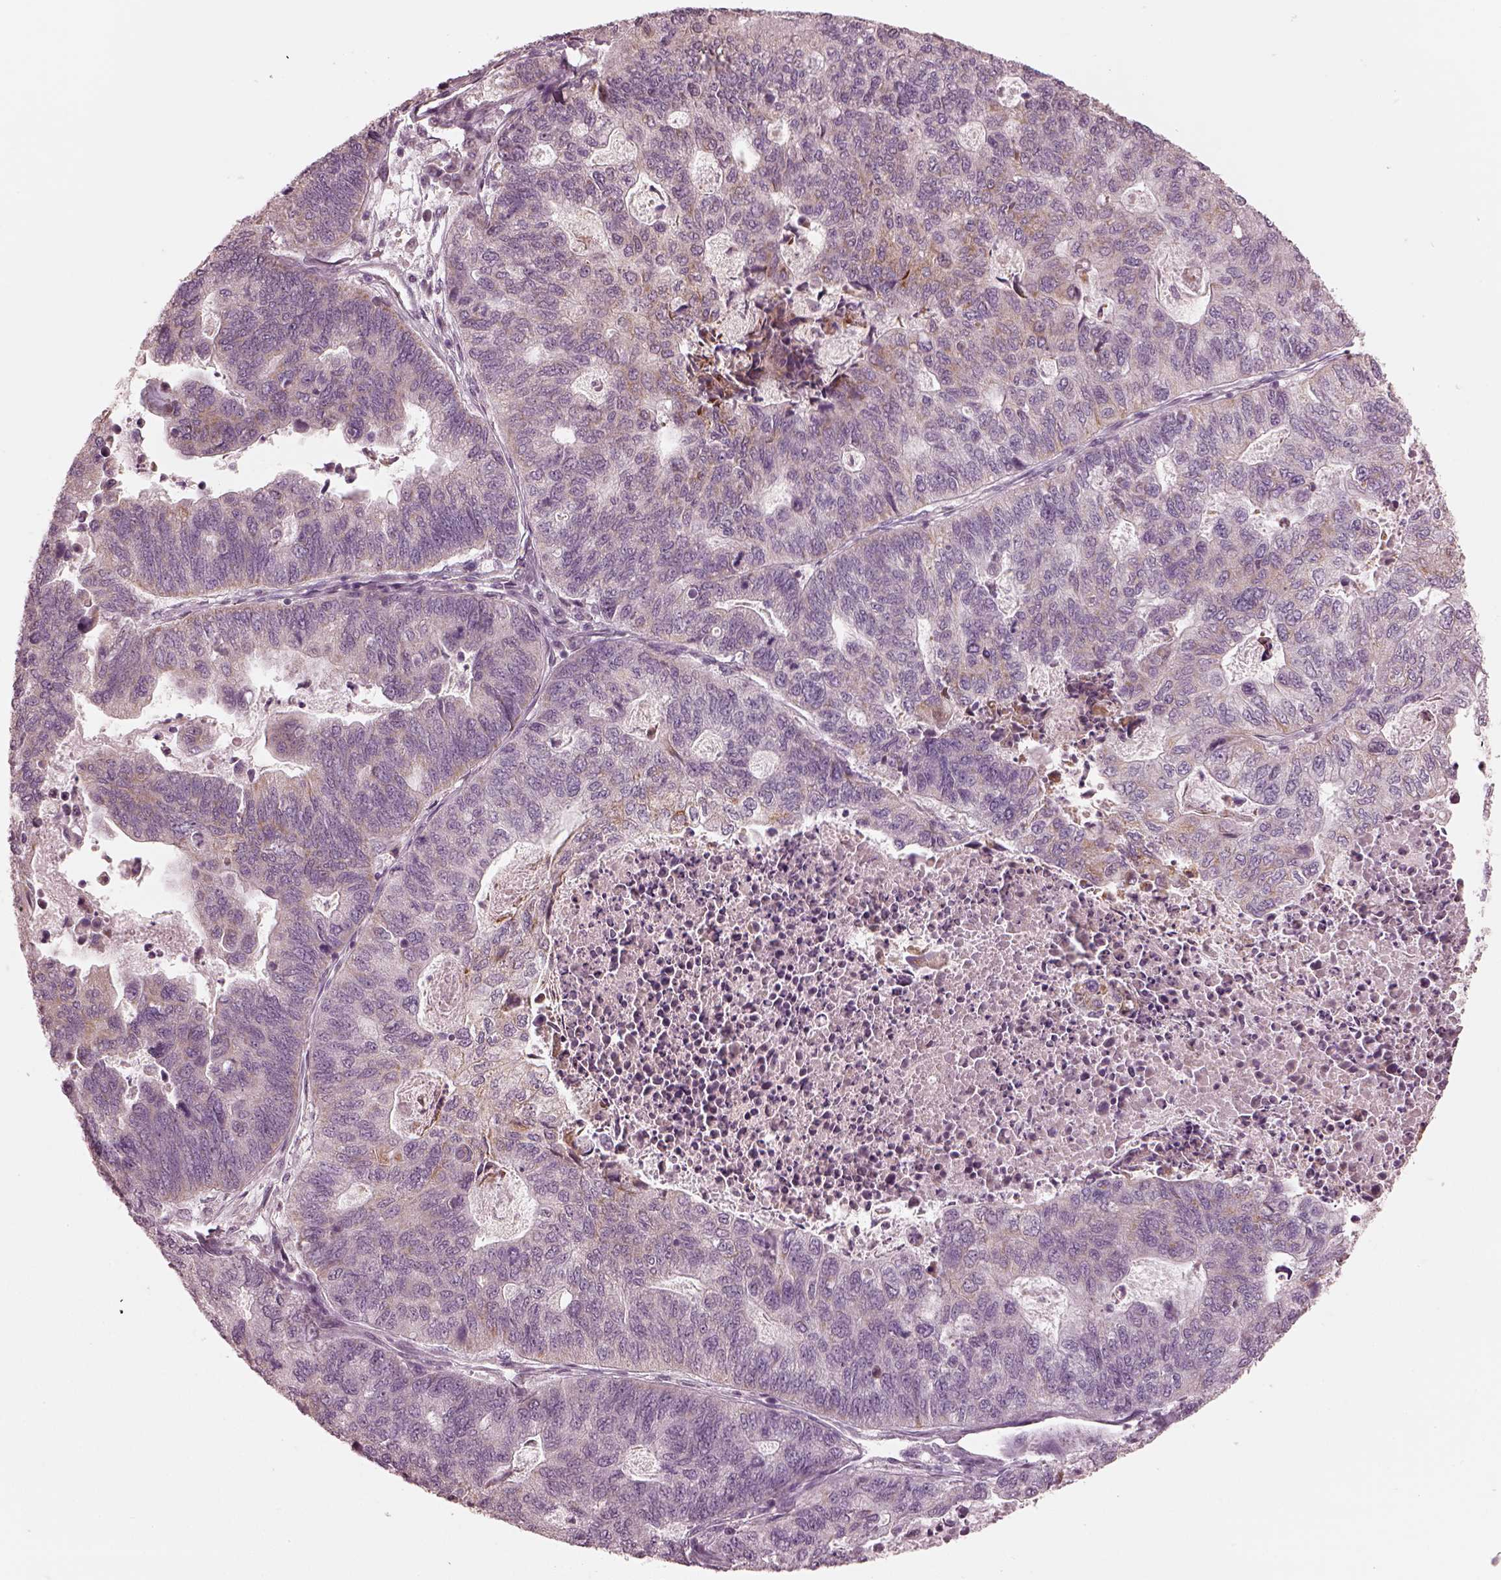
{"staining": {"intensity": "weak", "quantity": "<25%", "location": "cytoplasmic/membranous"}, "tissue": "stomach cancer", "cell_type": "Tumor cells", "image_type": "cancer", "snomed": [{"axis": "morphology", "description": "Adenocarcinoma, NOS"}, {"axis": "topography", "description": "Stomach, upper"}], "caption": "The image reveals no staining of tumor cells in adenocarcinoma (stomach).", "gene": "IQCB1", "patient": {"sex": "female", "age": 67}}